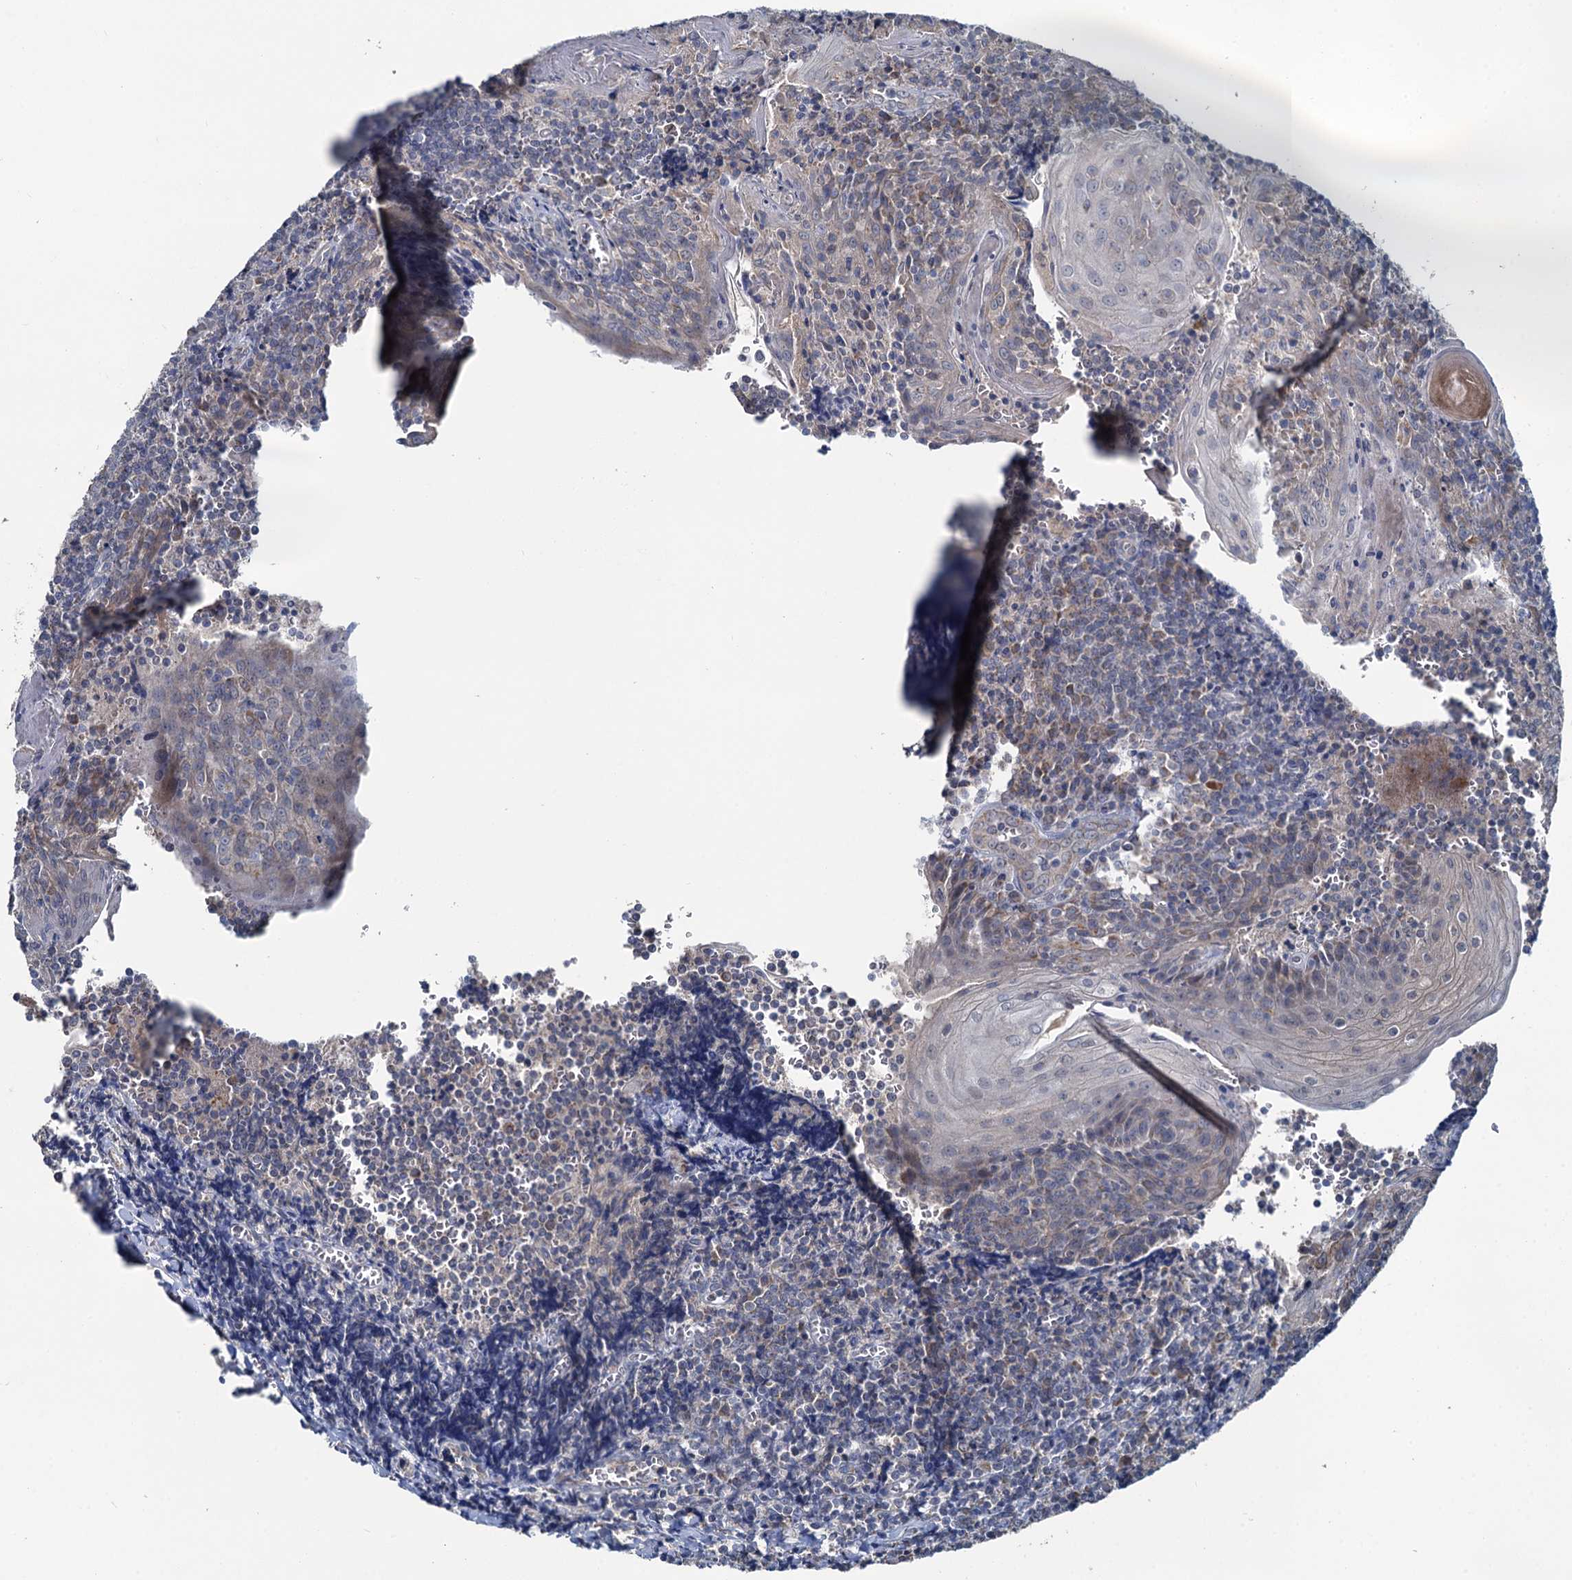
{"staining": {"intensity": "moderate", "quantity": "25%-75%", "location": "cytoplasmic/membranous"}, "tissue": "tonsil", "cell_type": "Germinal center cells", "image_type": "normal", "snomed": [{"axis": "morphology", "description": "Normal tissue, NOS"}, {"axis": "topography", "description": "Tonsil"}], "caption": "Immunohistochemical staining of benign human tonsil displays moderate cytoplasmic/membranous protein staining in about 25%-75% of germinal center cells. (DAB (3,3'-diaminobenzidine) IHC with brightfield microscopy, high magnification).", "gene": "METTL4", "patient": {"sex": "male", "age": 27}}